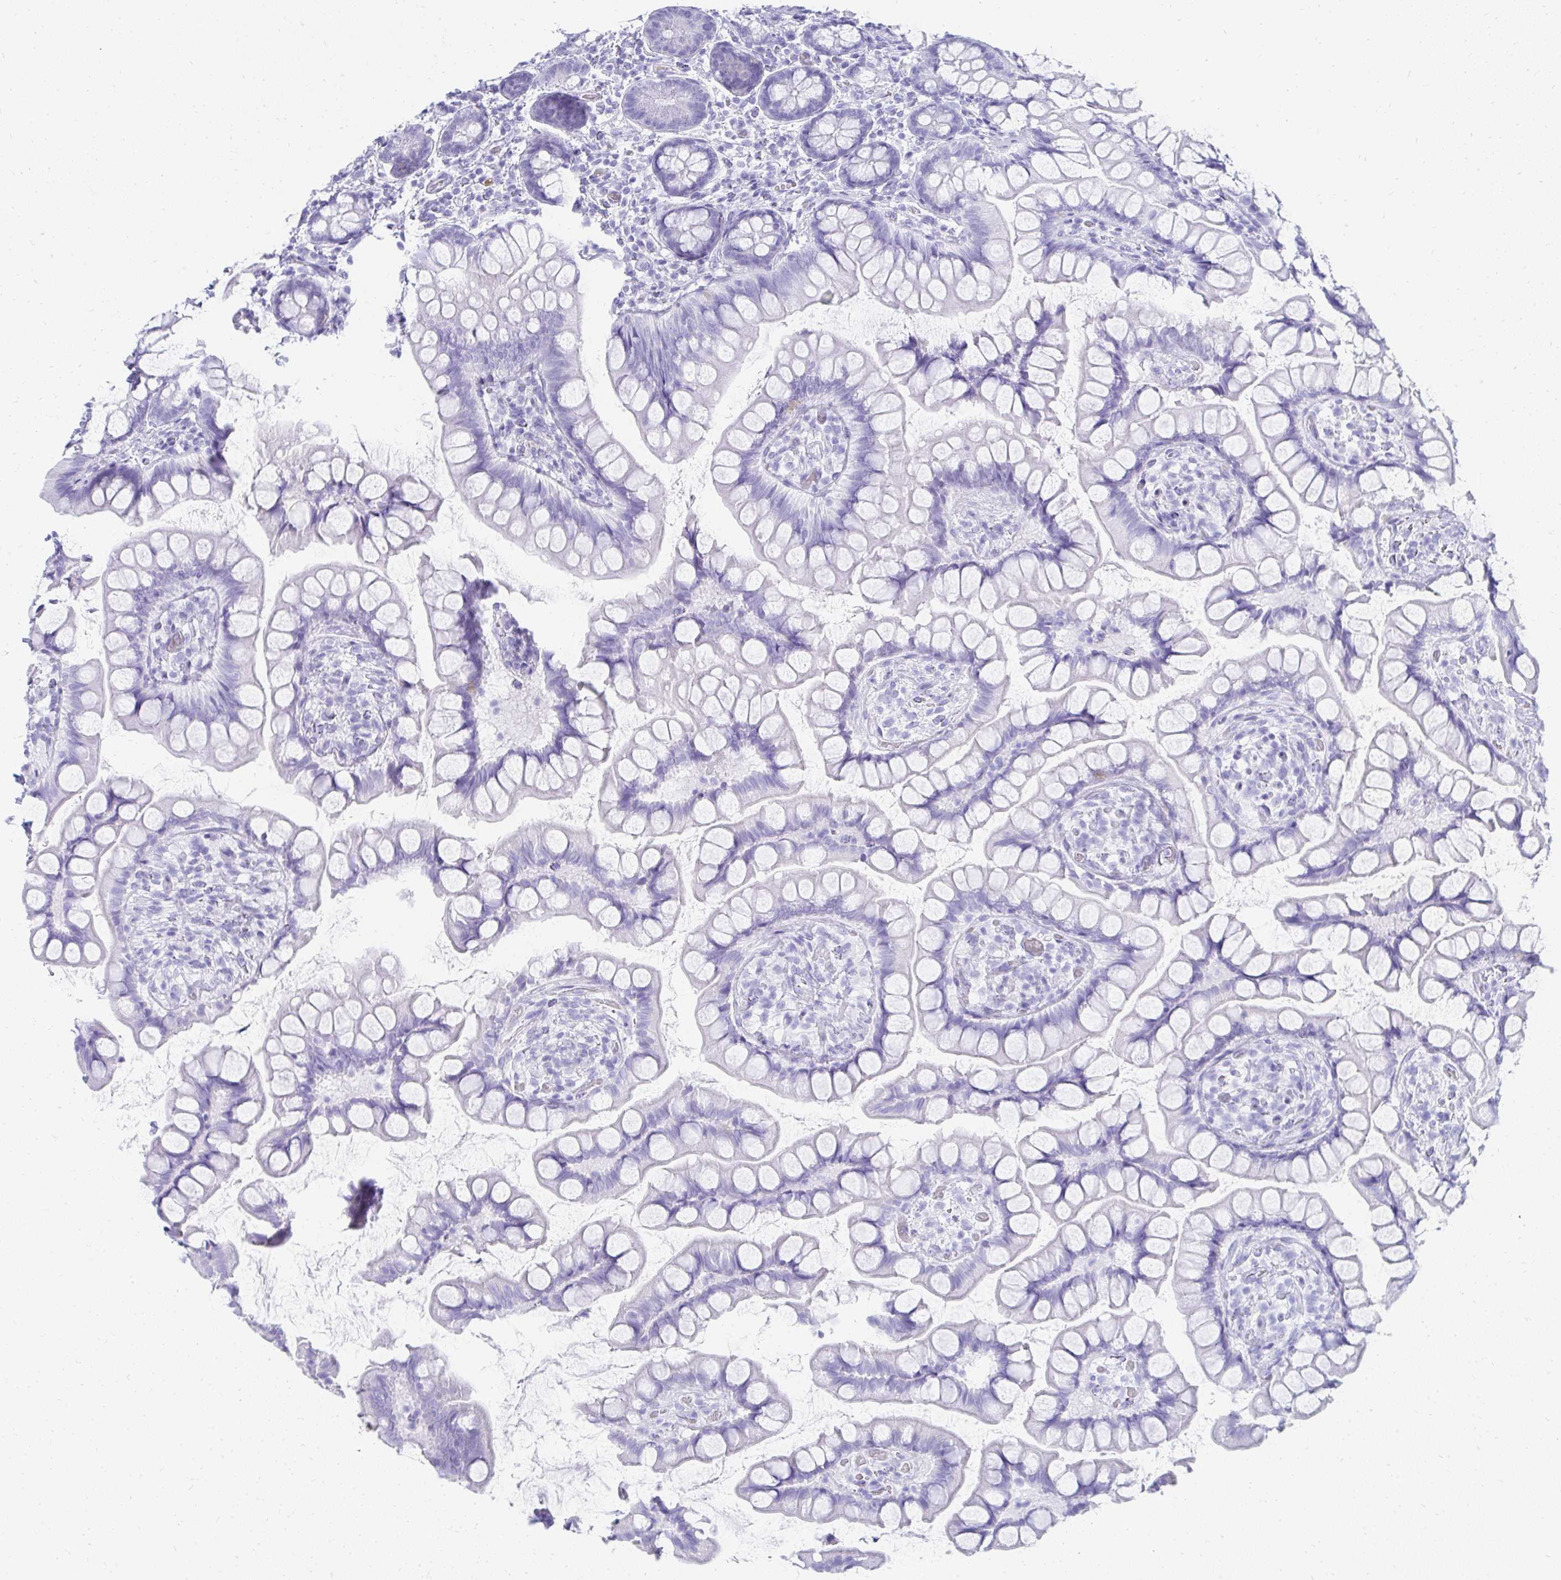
{"staining": {"intensity": "negative", "quantity": "none", "location": "none"}, "tissue": "small intestine", "cell_type": "Glandular cells", "image_type": "normal", "snomed": [{"axis": "morphology", "description": "Normal tissue, NOS"}, {"axis": "topography", "description": "Small intestine"}], "caption": "Glandular cells are negative for brown protein staining in unremarkable small intestine. The staining was performed using DAB (3,3'-diaminobenzidine) to visualize the protein expression in brown, while the nuclei were stained in blue with hematoxylin (Magnification: 20x).", "gene": "TNNT1", "patient": {"sex": "male", "age": 70}}